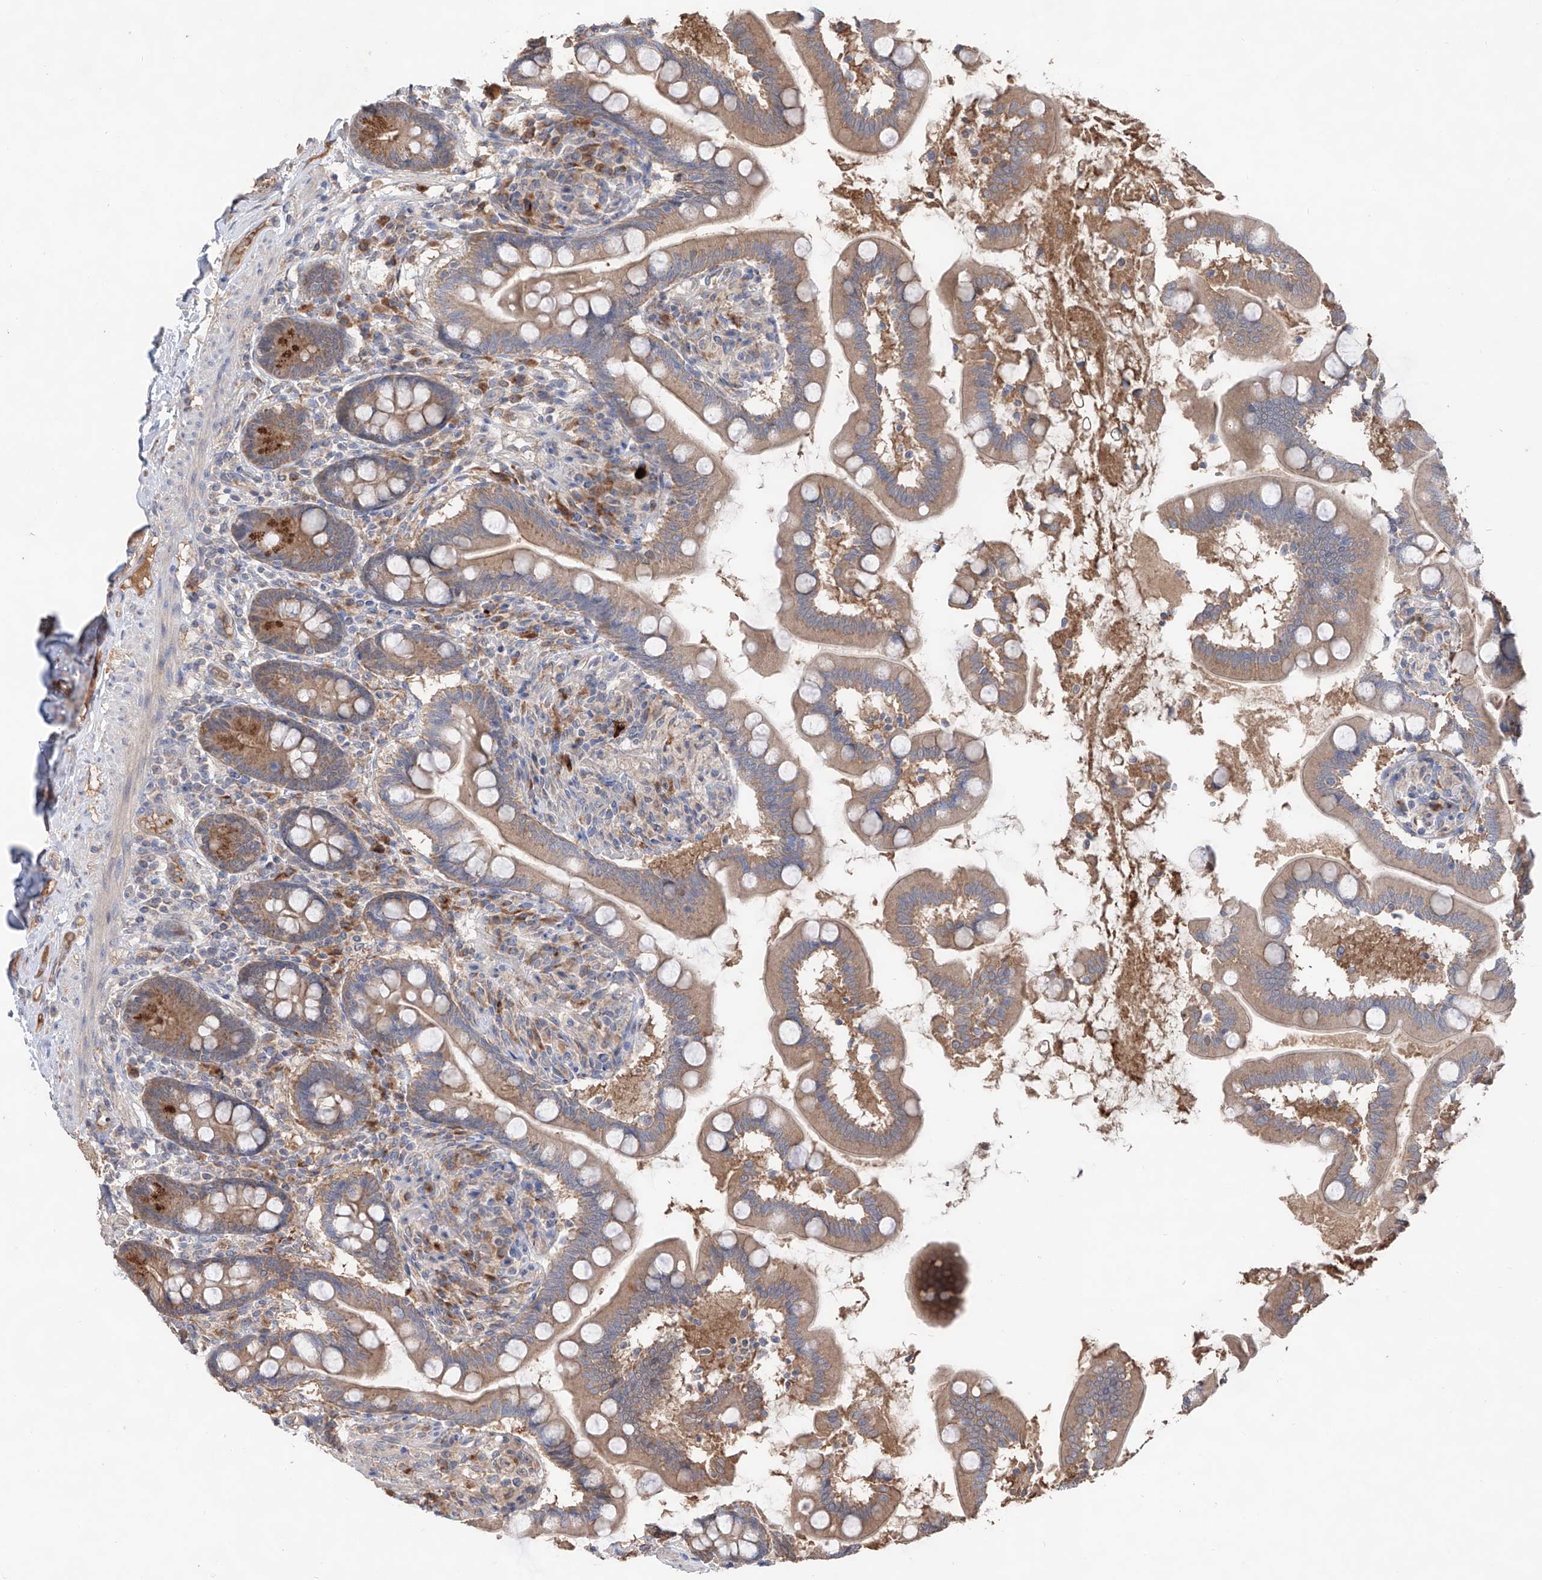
{"staining": {"intensity": "moderate", "quantity": ">75%", "location": "cytoplasmic/membranous"}, "tissue": "small intestine", "cell_type": "Glandular cells", "image_type": "normal", "snomed": [{"axis": "morphology", "description": "Normal tissue, NOS"}, {"axis": "topography", "description": "Small intestine"}], "caption": "This image displays immunohistochemistry (IHC) staining of unremarkable human small intestine, with medium moderate cytoplasmic/membranous staining in approximately >75% of glandular cells.", "gene": "EDN1", "patient": {"sex": "female", "age": 64}}